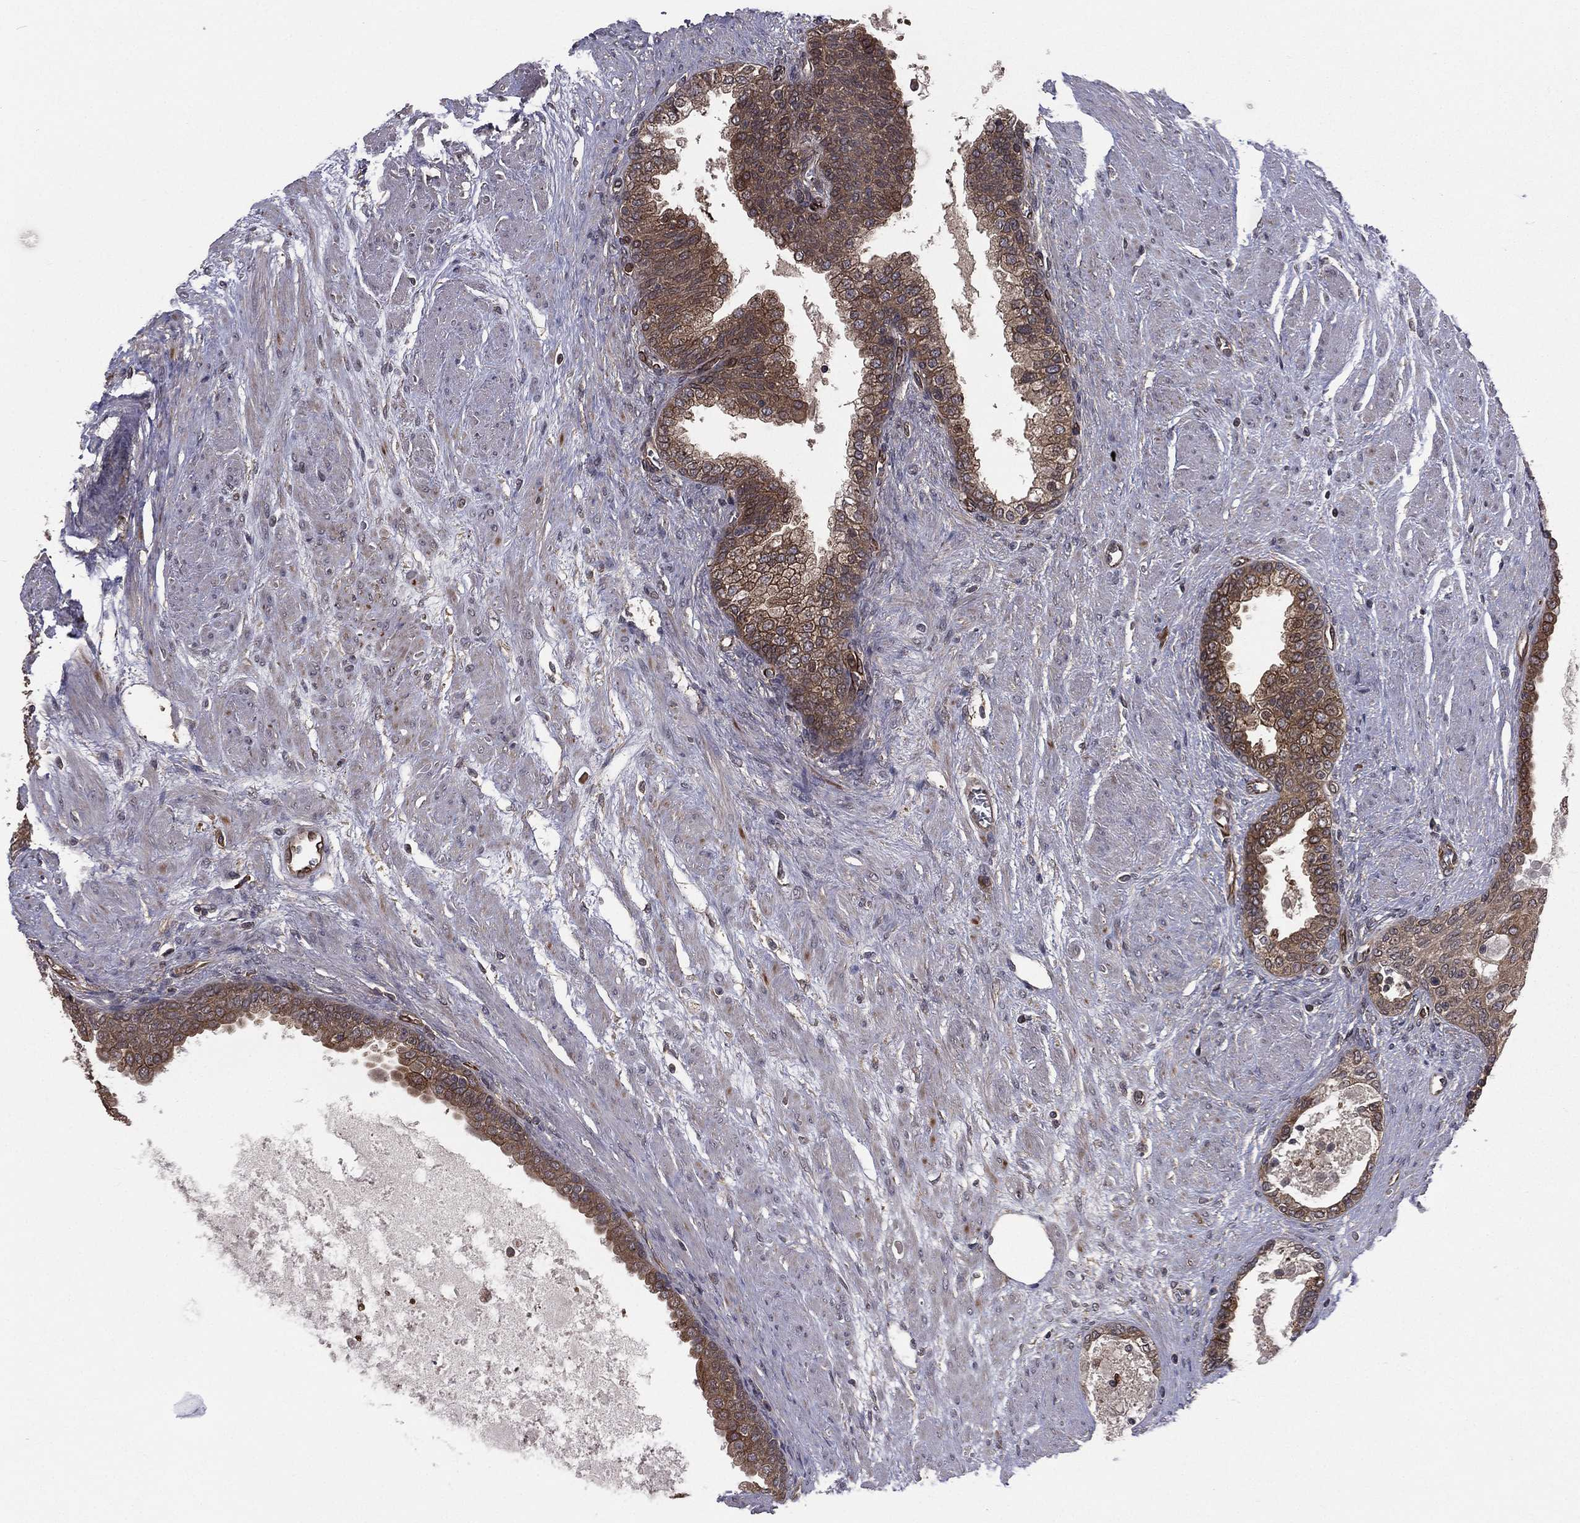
{"staining": {"intensity": "moderate", "quantity": ">75%", "location": "cytoplasmic/membranous"}, "tissue": "prostate cancer", "cell_type": "Tumor cells", "image_type": "cancer", "snomed": [{"axis": "morphology", "description": "Adenocarcinoma, NOS"}, {"axis": "topography", "description": "Prostate and seminal vesicle, NOS"}, {"axis": "topography", "description": "Prostate"}], "caption": "Immunohistochemical staining of prostate adenocarcinoma shows medium levels of moderate cytoplasmic/membranous protein staining in about >75% of tumor cells. Using DAB (3,3'-diaminobenzidine) (brown) and hematoxylin (blue) stains, captured at high magnification using brightfield microscopy.", "gene": "CERT1", "patient": {"sex": "male", "age": 62}}